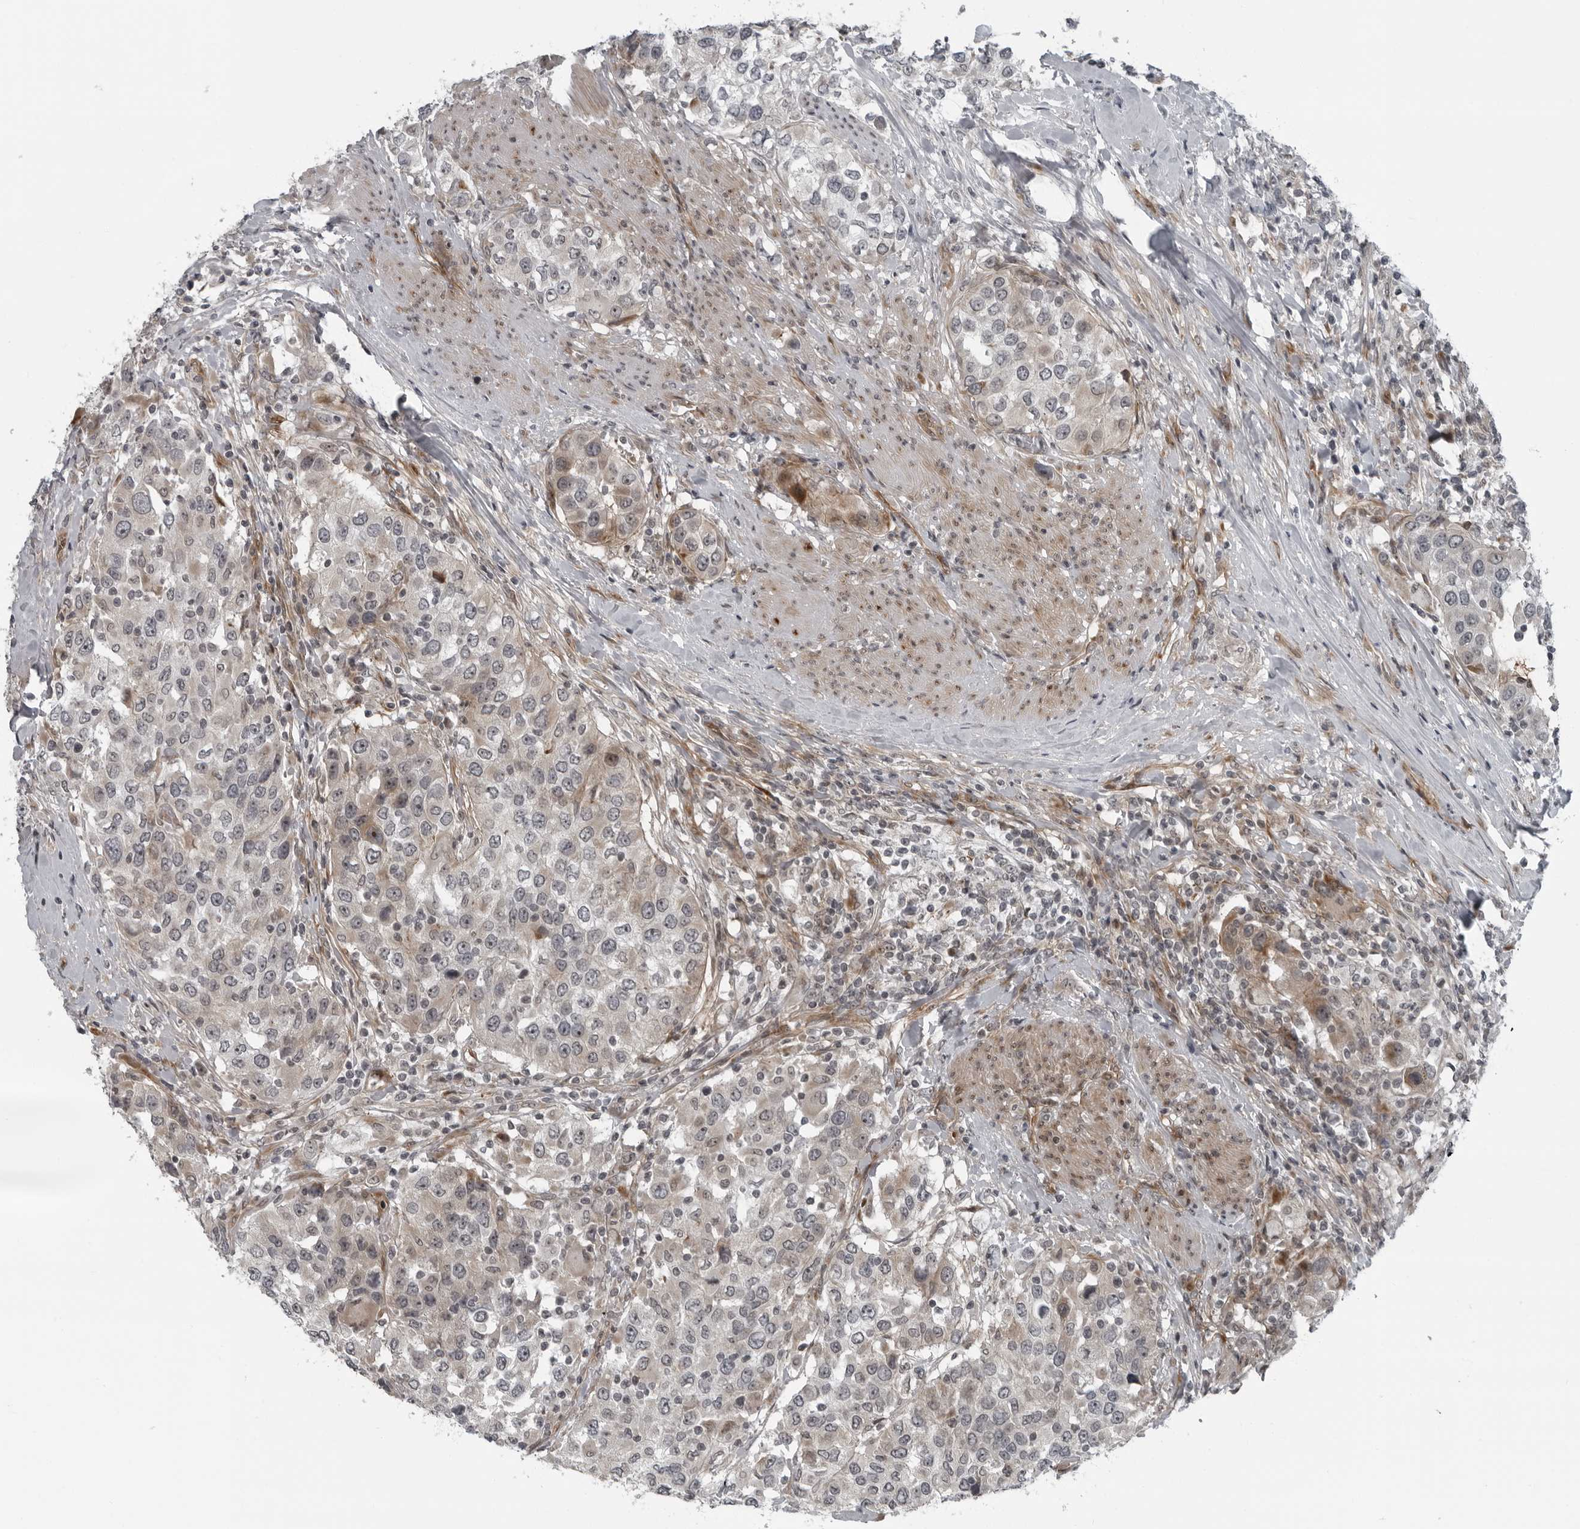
{"staining": {"intensity": "weak", "quantity": "<25%", "location": "cytoplasmic/membranous,nuclear"}, "tissue": "urothelial cancer", "cell_type": "Tumor cells", "image_type": "cancer", "snomed": [{"axis": "morphology", "description": "Urothelial carcinoma, High grade"}, {"axis": "topography", "description": "Urinary bladder"}], "caption": "This is a photomicrograph of immunohistochemistry staining of high-grade urothelial carcinoma, which shows no staining in tumor cells.", "gene": "FAM102B", "patient": {"sex": "female", "age": 80}}